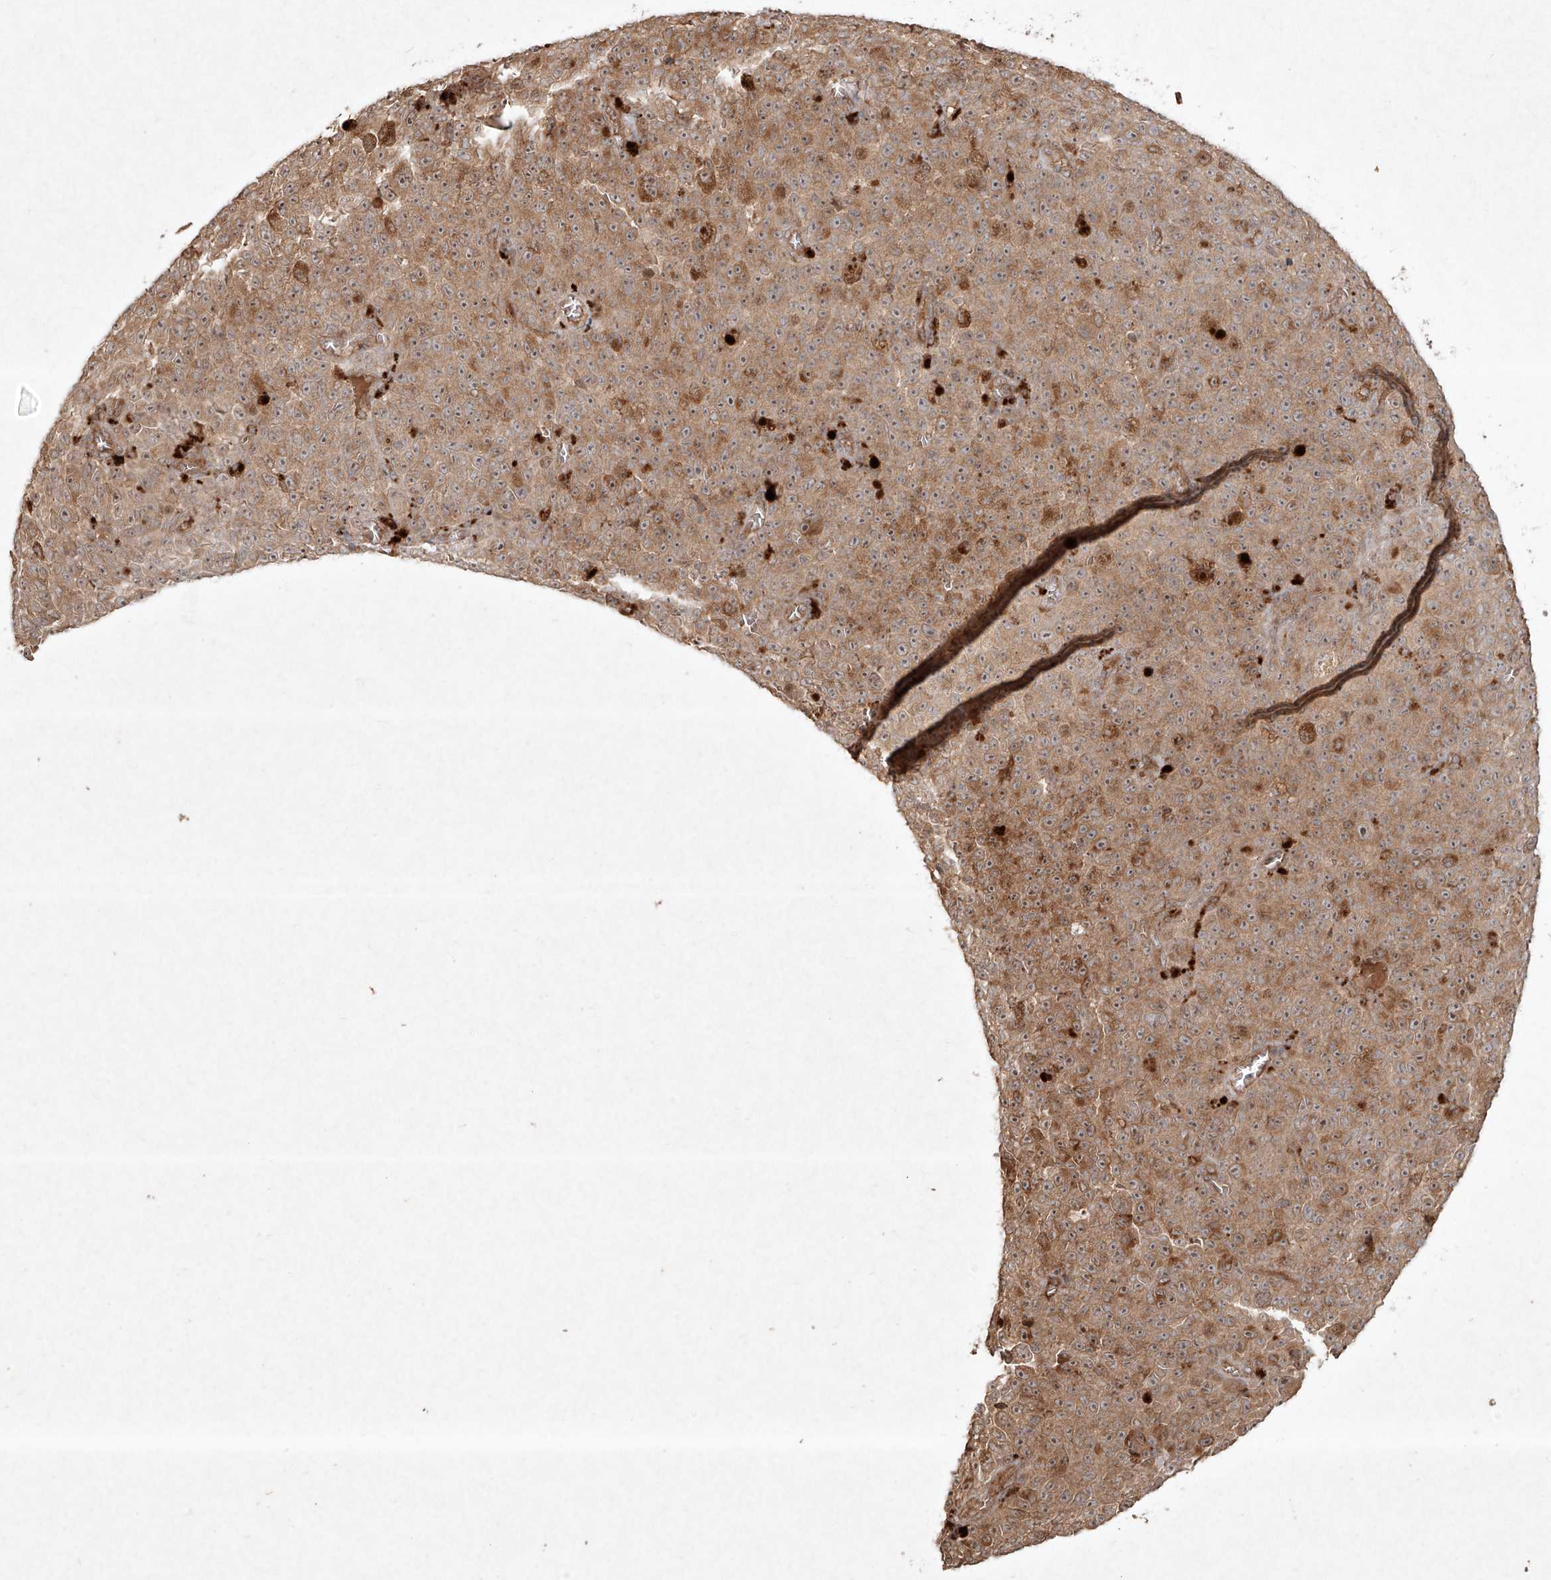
{"staining": {"intensity": "moderate", "quantity": ">75%", "location": "cytoplasmic/membranous,nuclear"}, "tissue": "melanoma", "cell_type": "Tumor cells", "image_type": "cancer", "snomed": [{"axis": "morphology", "description": "Malignant melanoma, NOS"}, {"axis": "topography", "description": "Skin"}], "caption": "High-magnification brightfield microscopy of melanoma stained with DAB (3,3'-diaminobenzidine) (brown) and counterstained with hematoxylin (blue). tumor cells exhibit moderate cytoplasmic/membranous and nuclear expression is seen in approximately>75% of cells.", "gene": "CYYR1", "patient": {"sex": "female", "age": 82}}